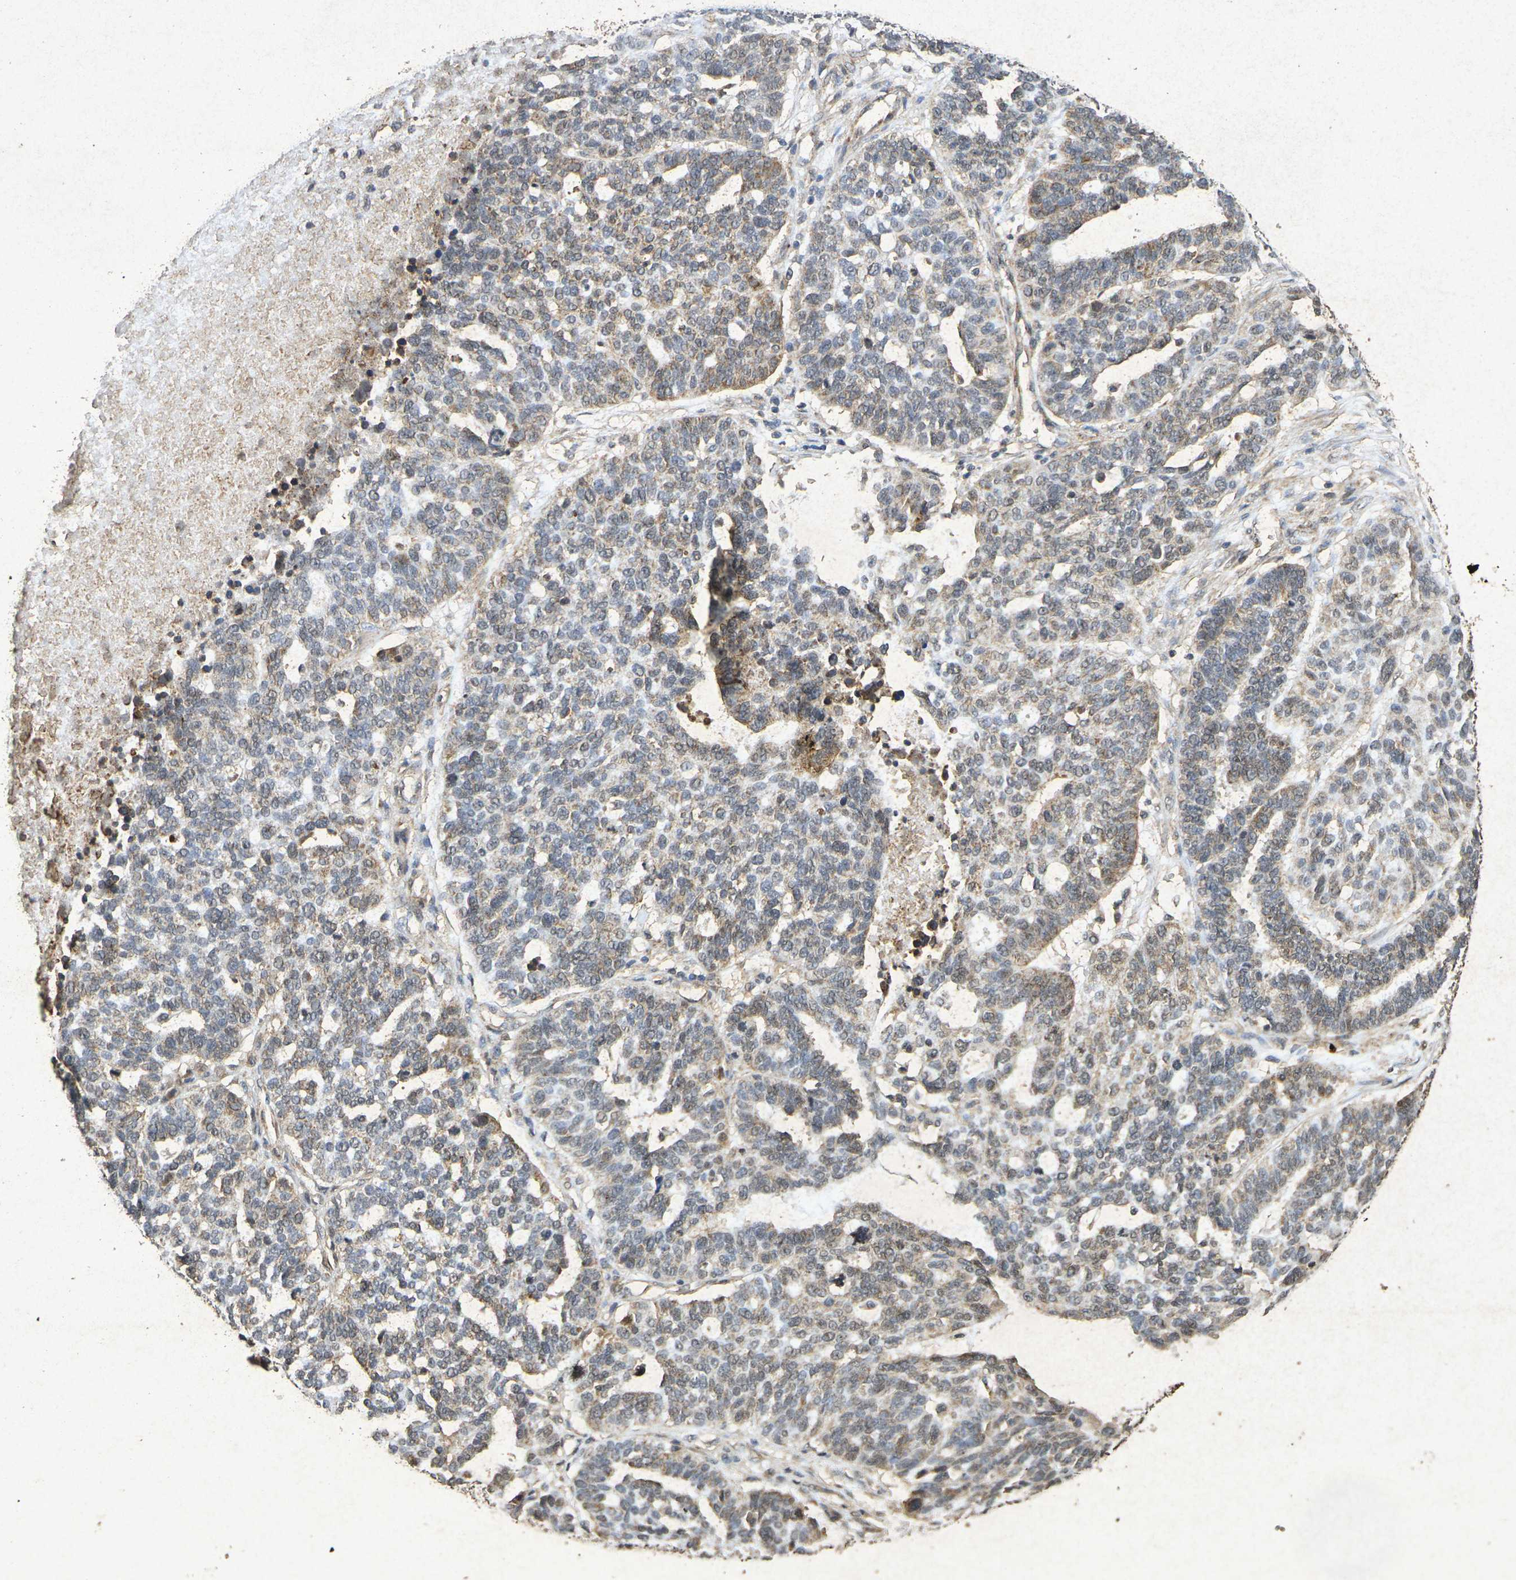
{"staining": {"intensity": "moderate", "quantity": "25%-75%", "location": "cytoplasmic/membranous"}, "tissue": "ovarian cancer", "cell_type": "Tumor cells", "image_type": "cancer", "snomed": [{"axis": "morphology", "description": "Cystadenocarcinoma, serous, NOS"}, {"axis": "topography", "description": "Ovary"}], "caption": "This is an image of immunohistochemistry staining of ovarian cancer (serous cystadenocarcinoma), which shows moderate staining in the cytoplasmic/membranous of tumor cells.", "gene": "GUCY1A2", "patient": {"sex": "female", "age": 59}}